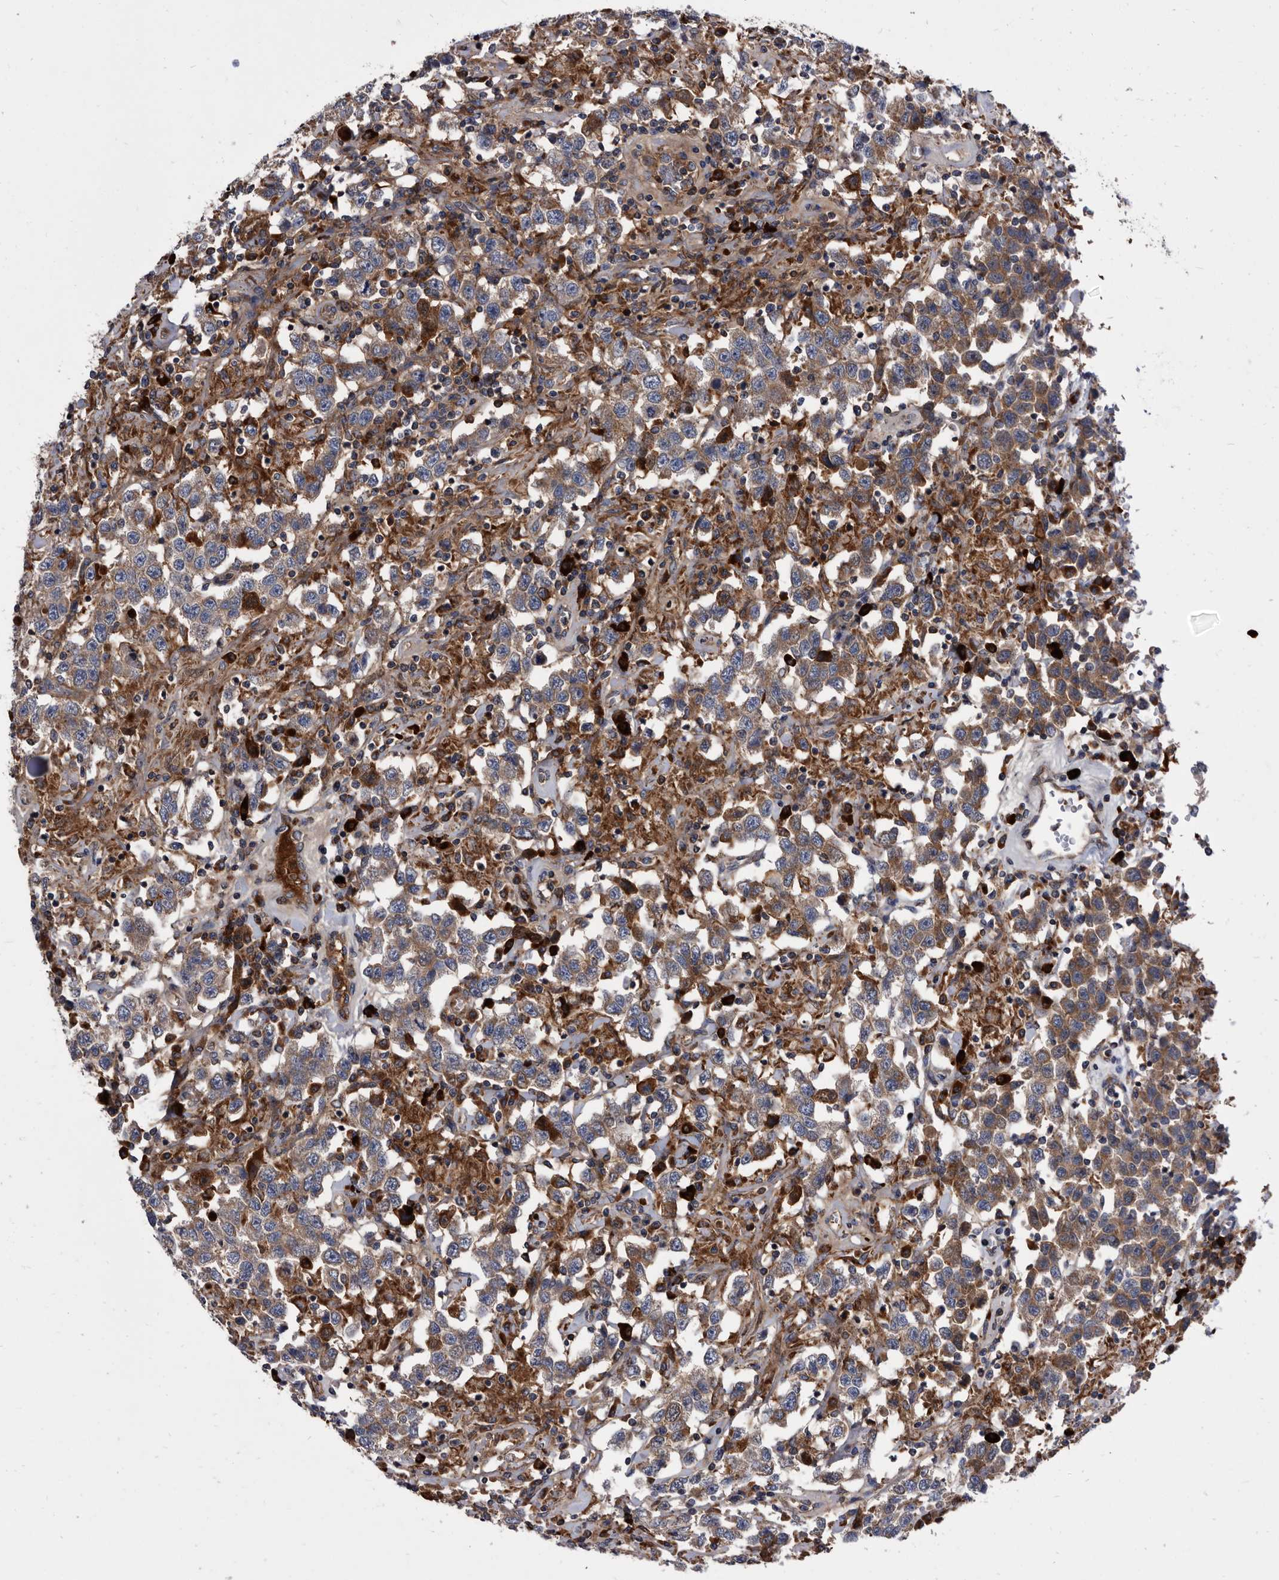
{"staining": {"intensity": "moderate", "quantity": ">75%", "location": "cytoplasmic/membranous"}, "tissue": "testis cancer", "cell_type": "Tumor cells", "image_type": "cancer", "snomed": [{"axis": "morphology", "description": "Seminoma, NOS"}, {"axis": "topography", "description": "Testis"}], "caption": "Seminoma (testis) tissue reveals moderate cytoplasmic/membranous staining in about >75% of tumor cells", "gene": "DTNBP1", "patient": {"sex": "male", "age": 41}}